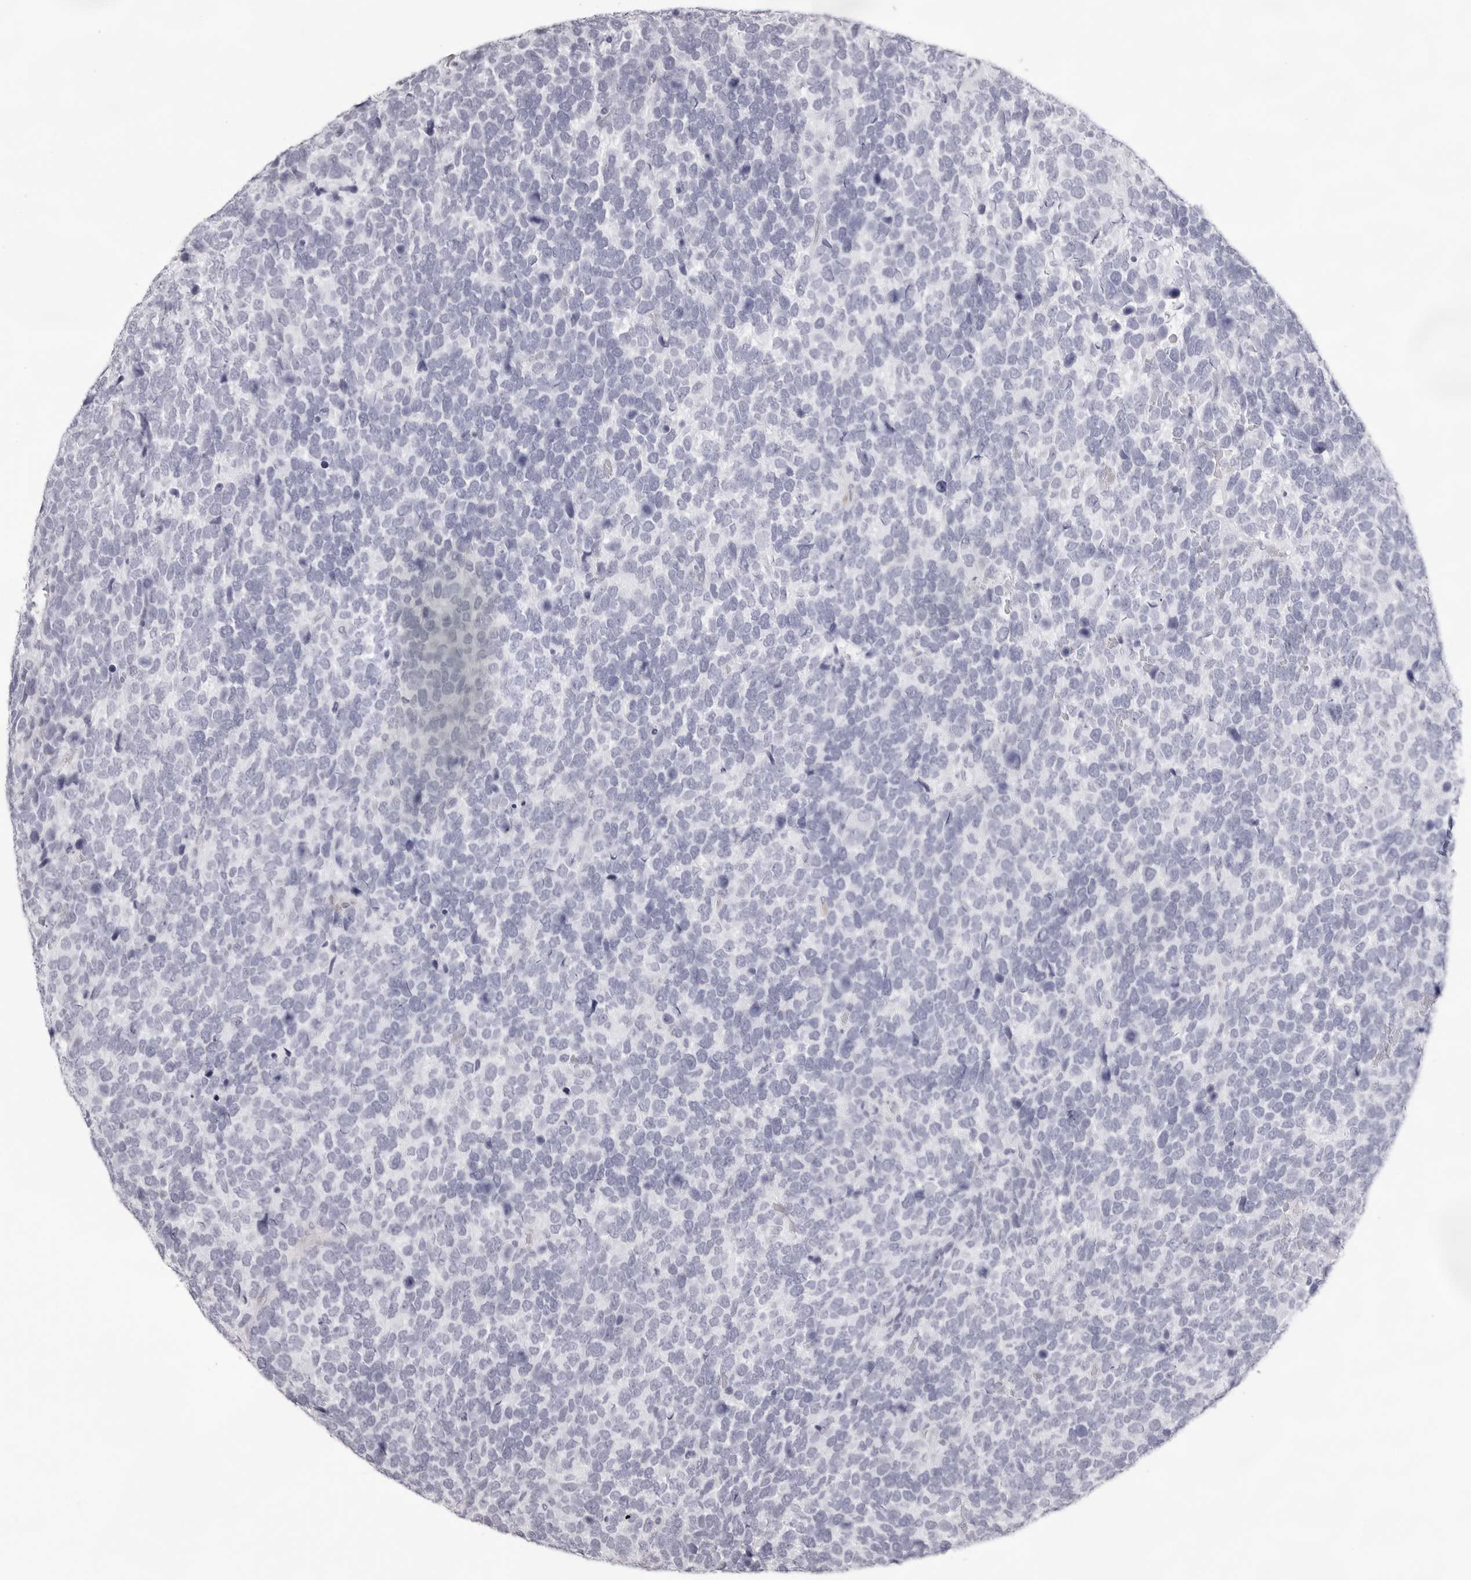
{"staining": {"intensity": "negative", "quantity": "none", "location": "none"}, "tissue": "urothelial cancer", "cell_type": "Tumor cells", "image_type": "cancer", "snomed": [{"axis": "morphology", "description": "Urothelial carcinoma, High grade"}, {"axis": "topography", "description": "Urinary bladder"}], "caption": "Histopathology image shows no protein expression in tumor cells of urothelial carcinoma (high-grade) tissue.", "gene": "SMIM2", "patient": {"sex": "female", "age": 82}}